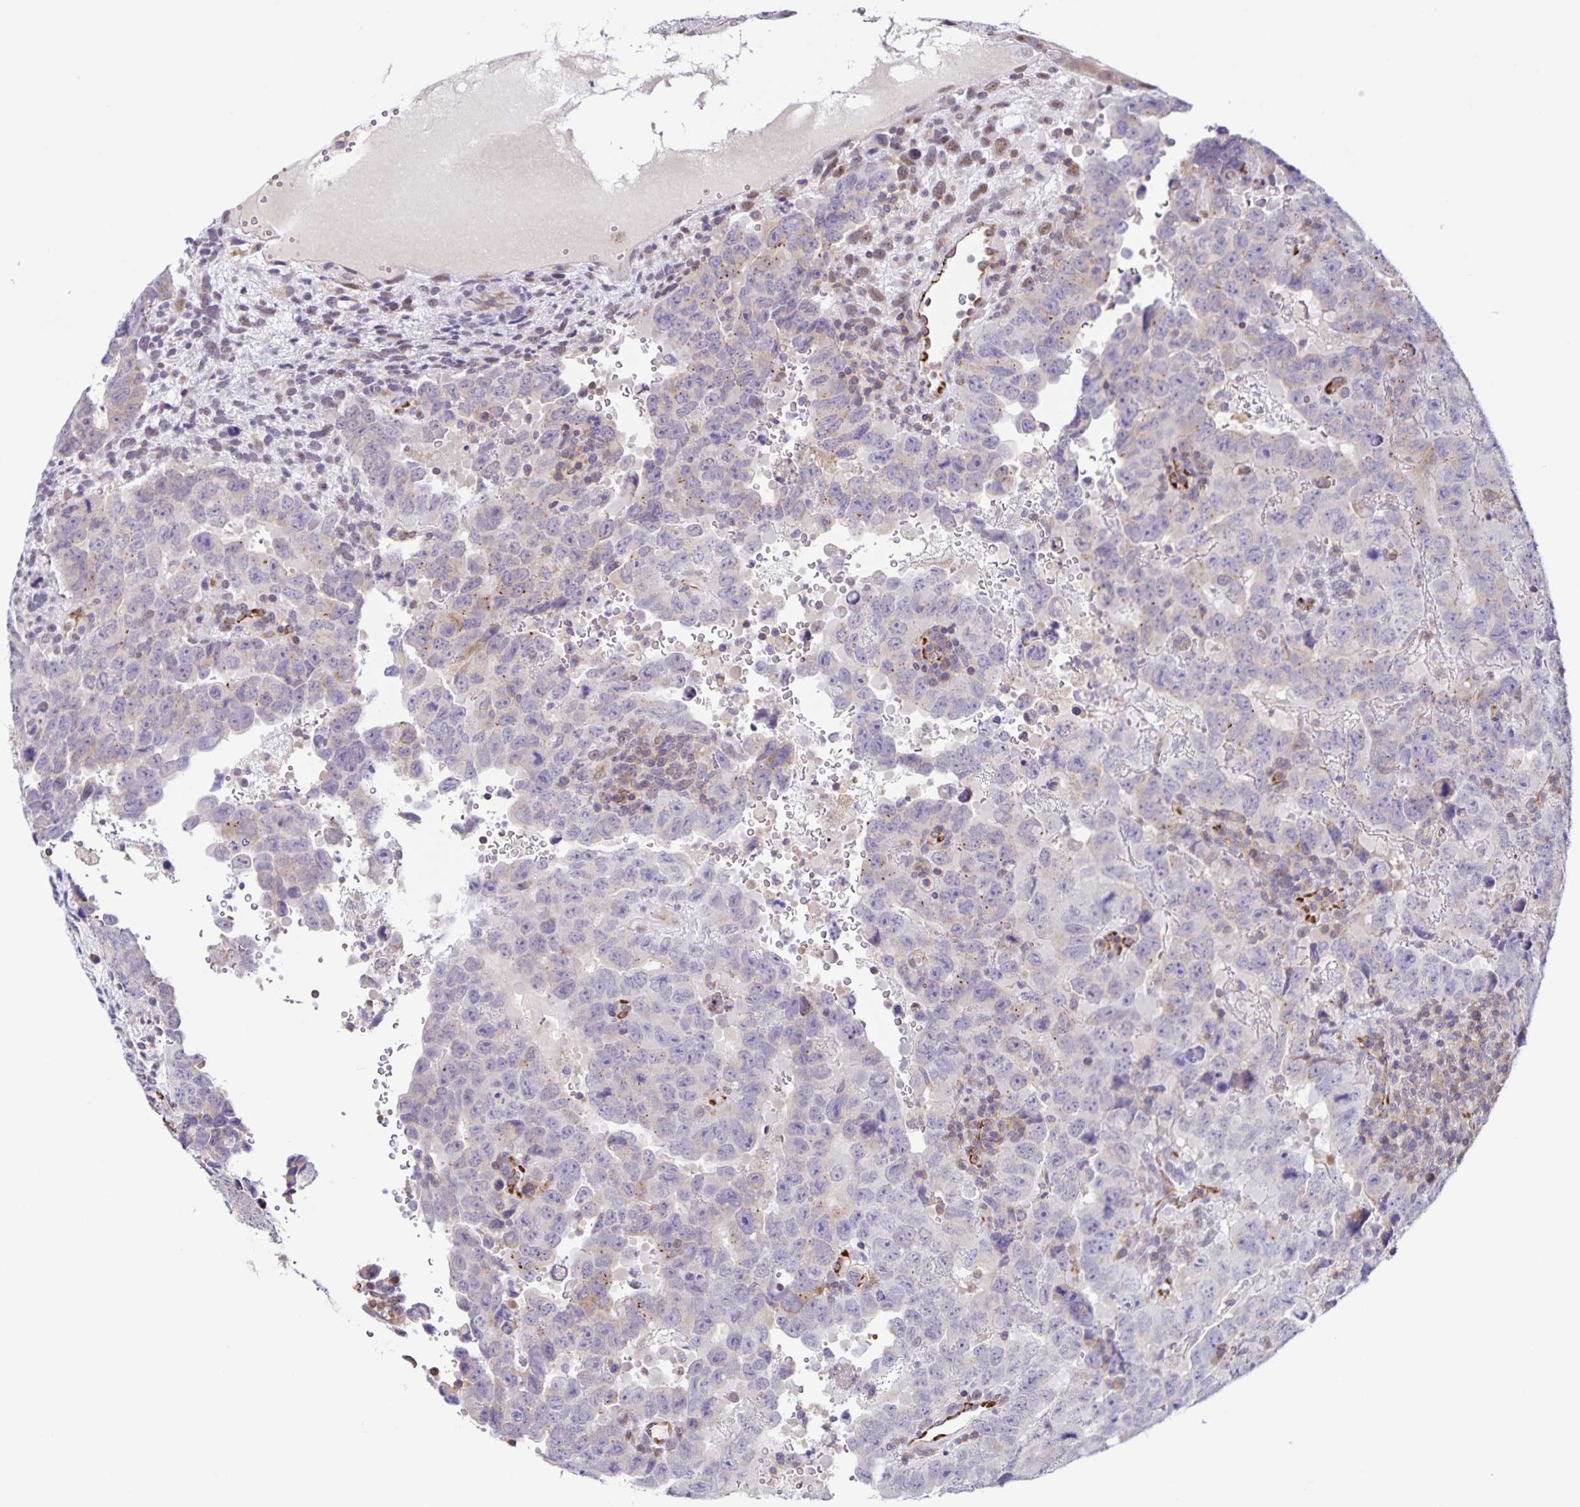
{"staining": {"intensity": "weak", "quantity": "<25%", "location": "cytoplasmic/membranous"}, "tissue": "testis cancer", "cell_type": "Tumor cells", "image_type": "cancer", "snomed": [{"axis": "morphology", "description": "Carcinoma, Embryonal, NOS"}, {"axis": "topography", "description": "Testis"}], "caption": "This is an IHC histopathology image of embryonal carcinoma (testis). There is no staining in tumor cells.", "gene": "STPG4", "patient": {"sex": "male", "age": 24}}